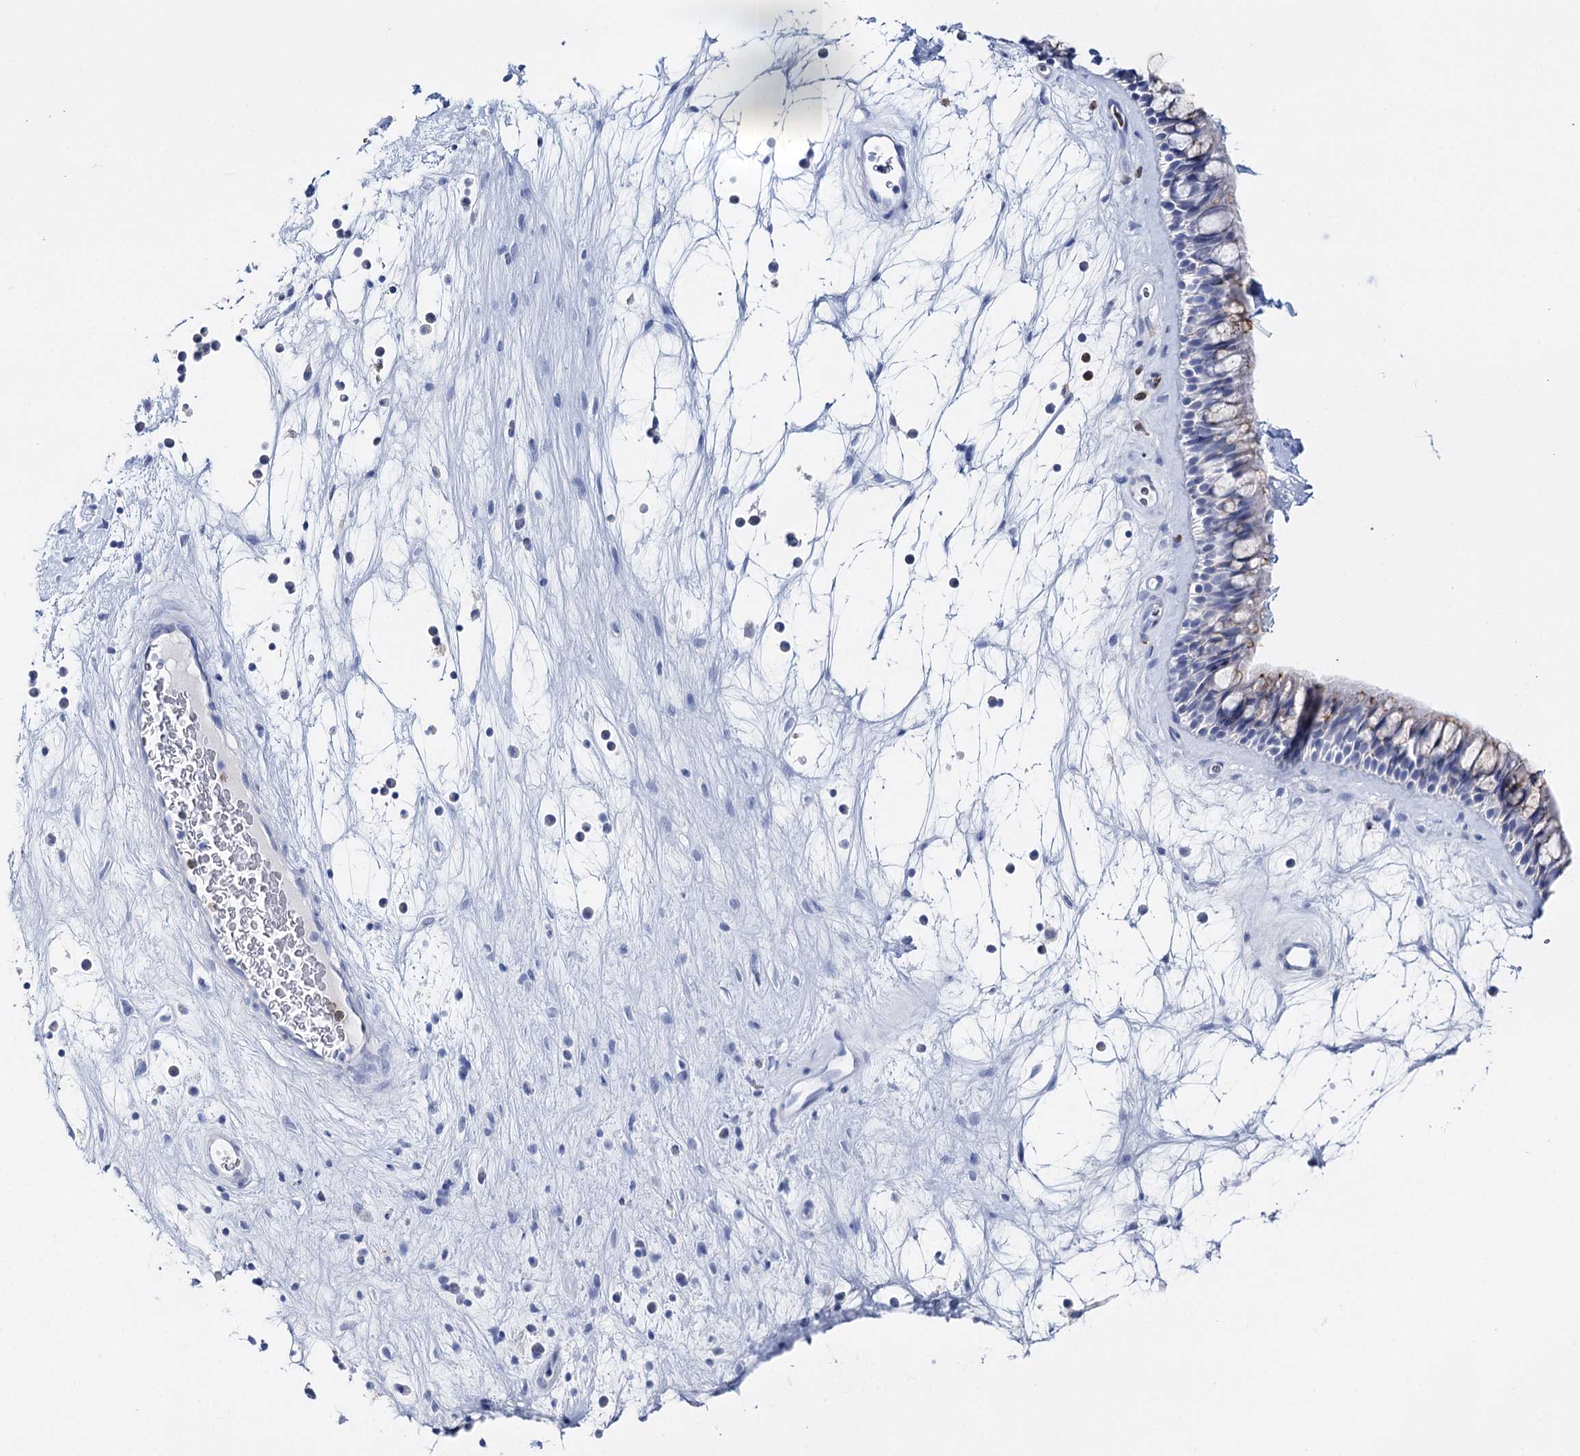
{"staining": {"intensity": "negative", "quantity": "none", "location": "none"}, "tissue": "nasopharynx", "cell_type": "Respiratory epithelial cells", "image_type": "normal", "snomed": [{"axis": "morphology", "description": "Normal tissue, NOS"}, {"axis": "topography", "description": "Nasopharynx"}], "caption": "Immunohistochemistry (IHC) of unremarkable human nasopharynx exhibits no staining in respiratory epithelial cells.", "gene": "CEACAM8", "patient": {"sex": "male", "age": 64}}